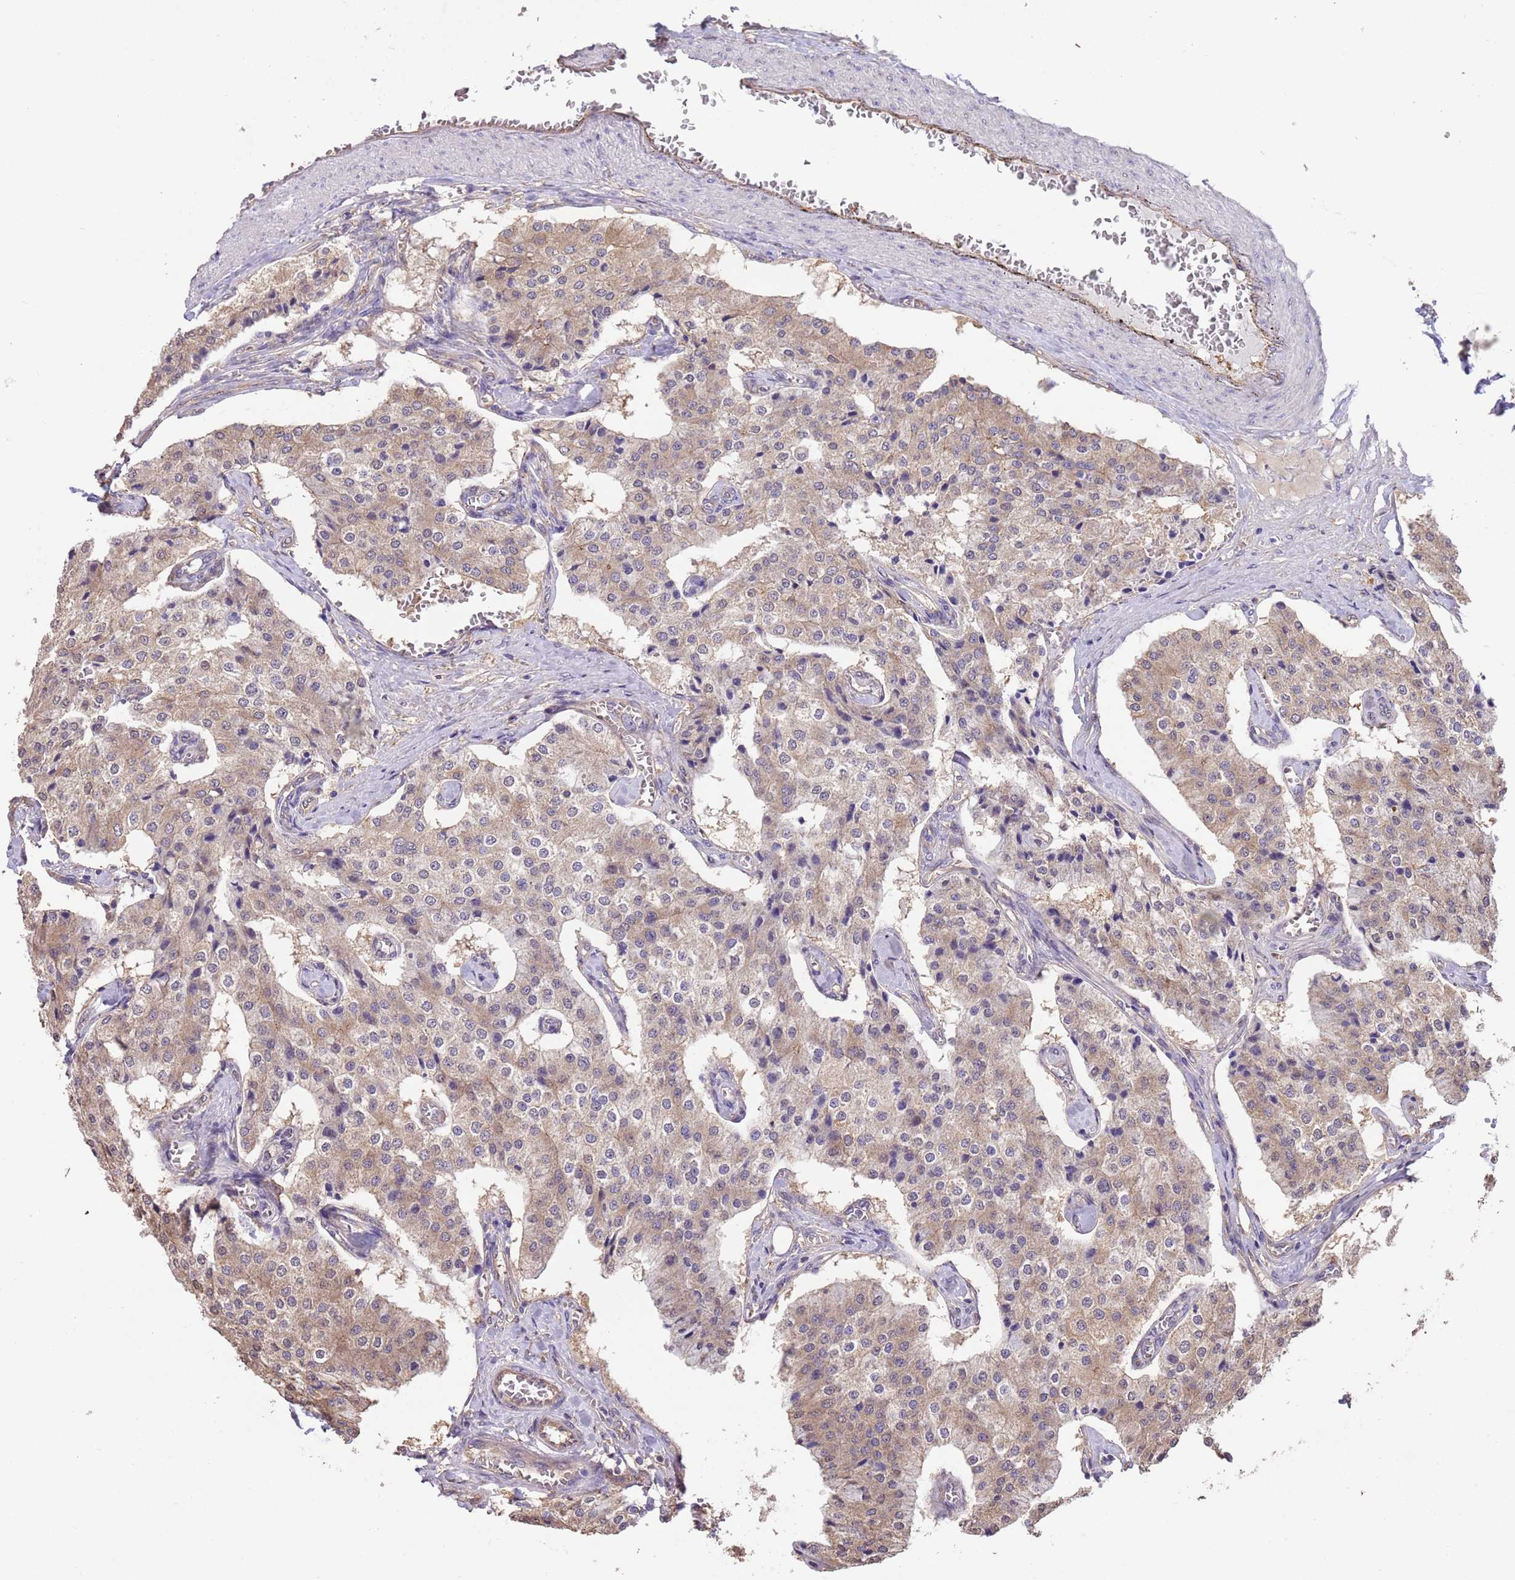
{"staining": {"intensity": "weak", "quantity": ">75%", "location": "cytoplasmic/membranous"}, "tissue": "carcinoid", "cell_type": "Tumor cells", "image_type": "cancer", "snomed": [{"axis": "morphology", "description": "Carcinoid, malignant, NOS"}, {"axis": "topography", "description": "Colon"}], "caption": "This micrograph demonstrates immunohistochemistry (IHC) staining of human malignant carcinoid, with low weak cytoplasmic/membranous positivity in about >75% of tumor cells.", "gene": "NPHP1", "patient": {"sex": "female", "age": 52}}